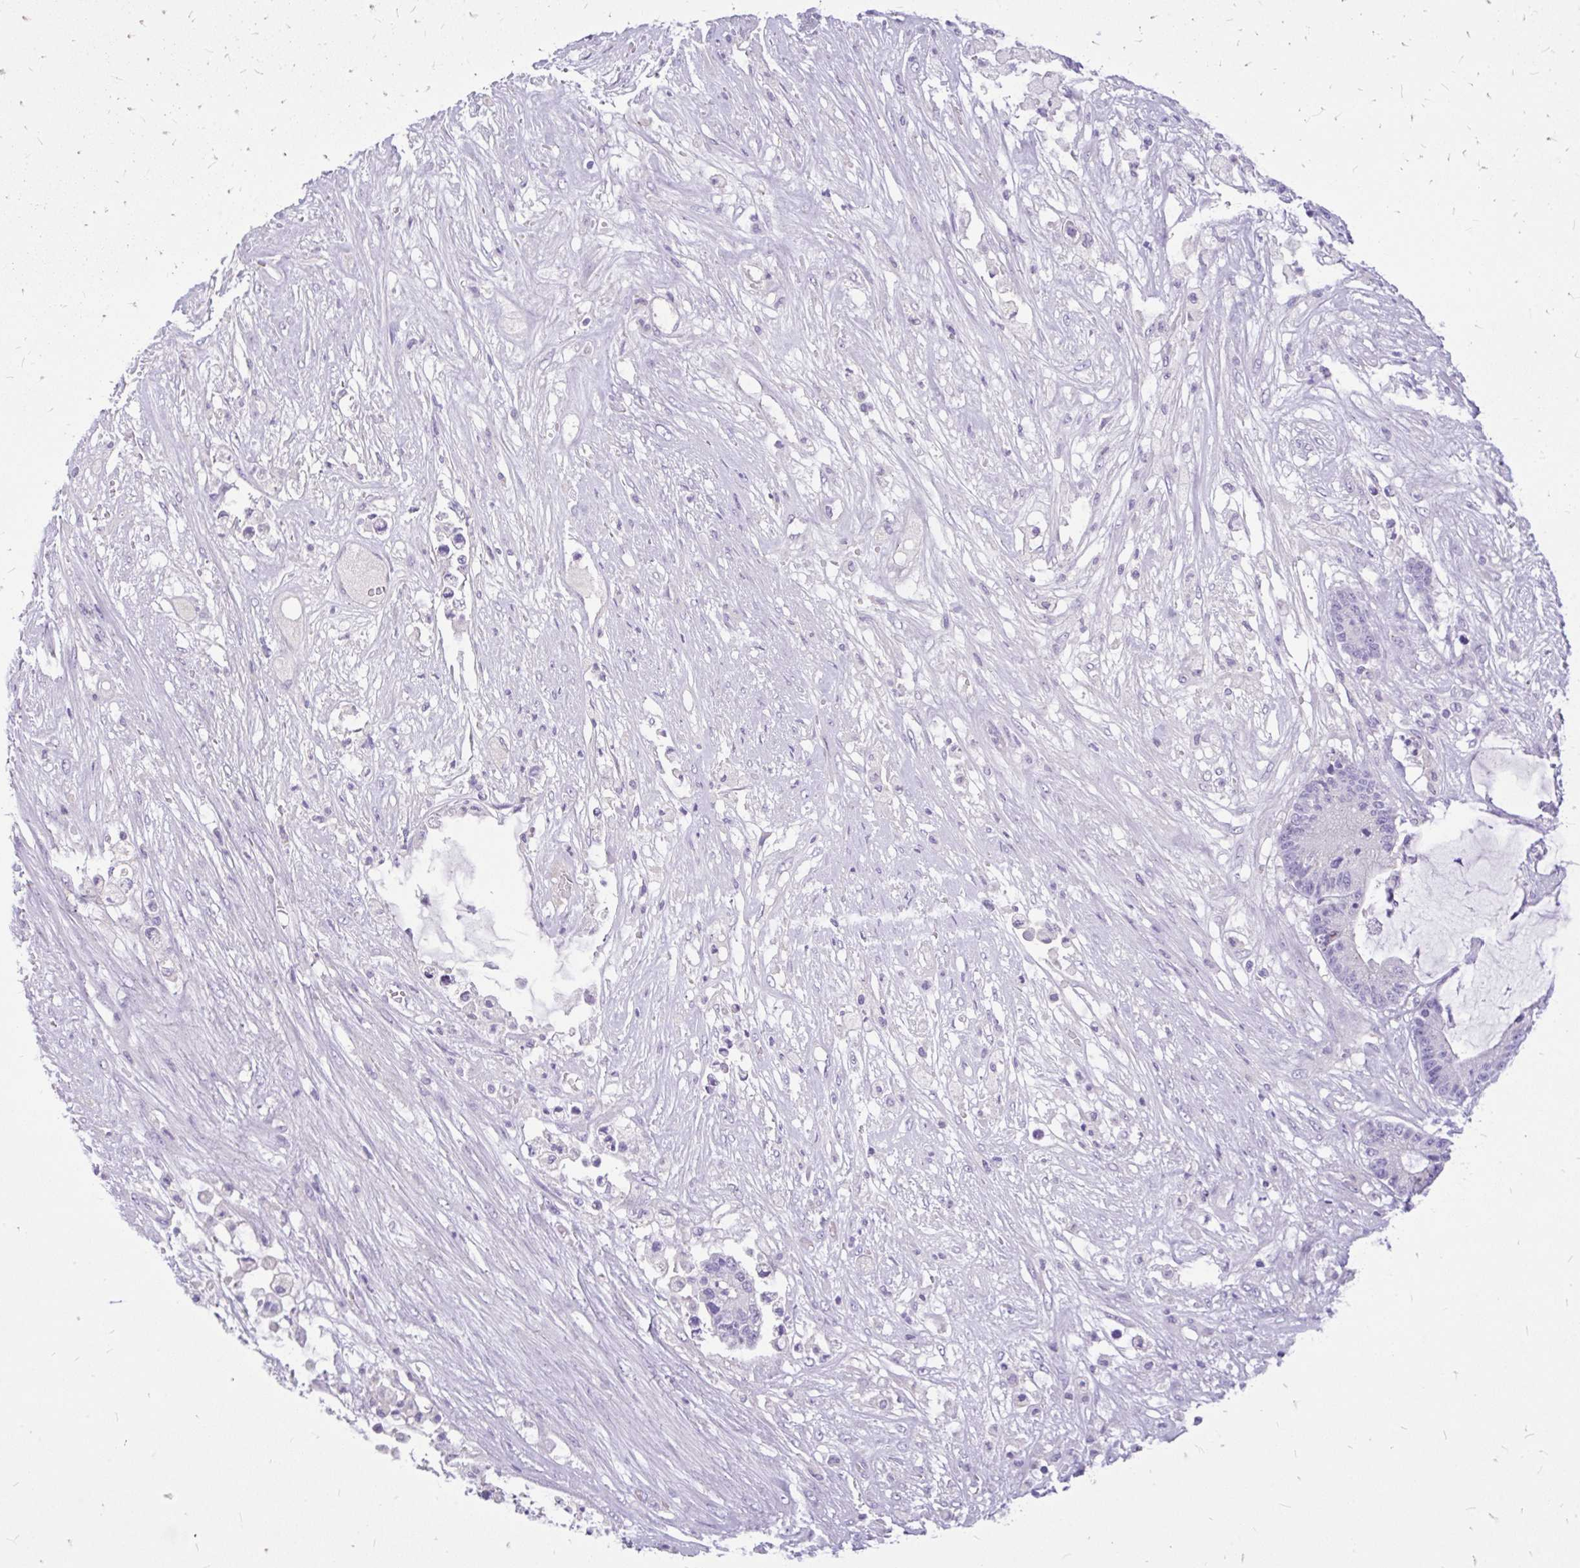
{"staining": {"intensity": "negative", "quantity": "none", "location": "none"}, "tissue": "colorectal cancer", "cell_type": "Tumor cells", "image_type": "cancer", "snomed": [{"axis": "morphology", "description": "Adenocarcinoma, NOS"}, {"axis": "topography", "description": "Colon"}], "caption": "Tumor cells show no significant protein staining in colorectal adenocarcinoma.", "gene": "MAP1LC3A", "patient": {"sex": "female", "age": 84}}